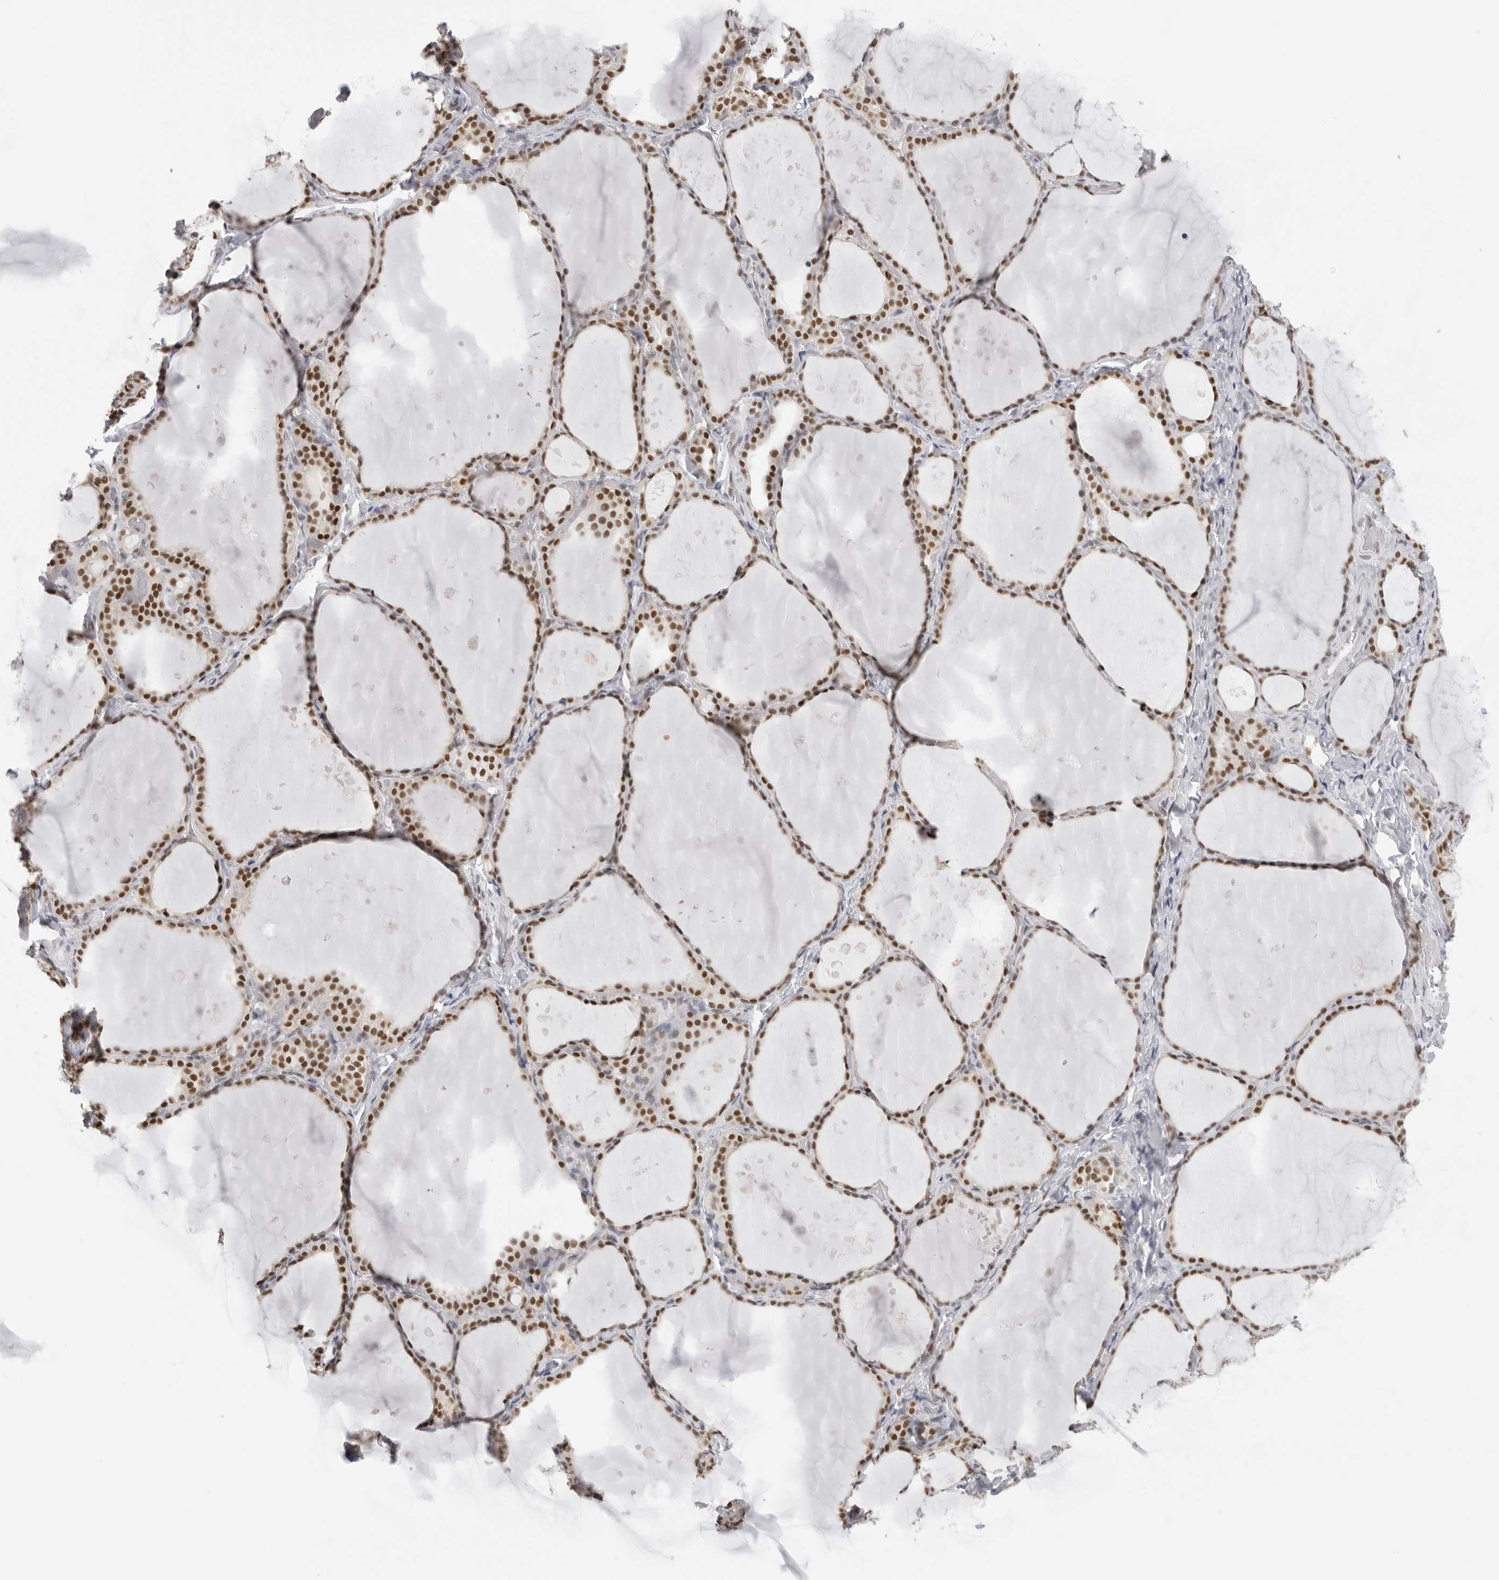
{"staining": {"intensity": "moderate", "quantity": ">75%", "location": "nuclear"}, "tissue": "thyroid gland", "cell_type": "Glandular cells", "image_type": "normal", "snomed": [{"axis": "morphology", "description": "Normal tissue, NOS"}, {"axis": "topography", "description": "Thyroid gland"}], "caption": "An image of thyroid gland stained for a protein demonstrates moderate nuclear brown staining in glandular cells.", "gene": "RPA2", "patient": {"sex": "female", "age": 44}}